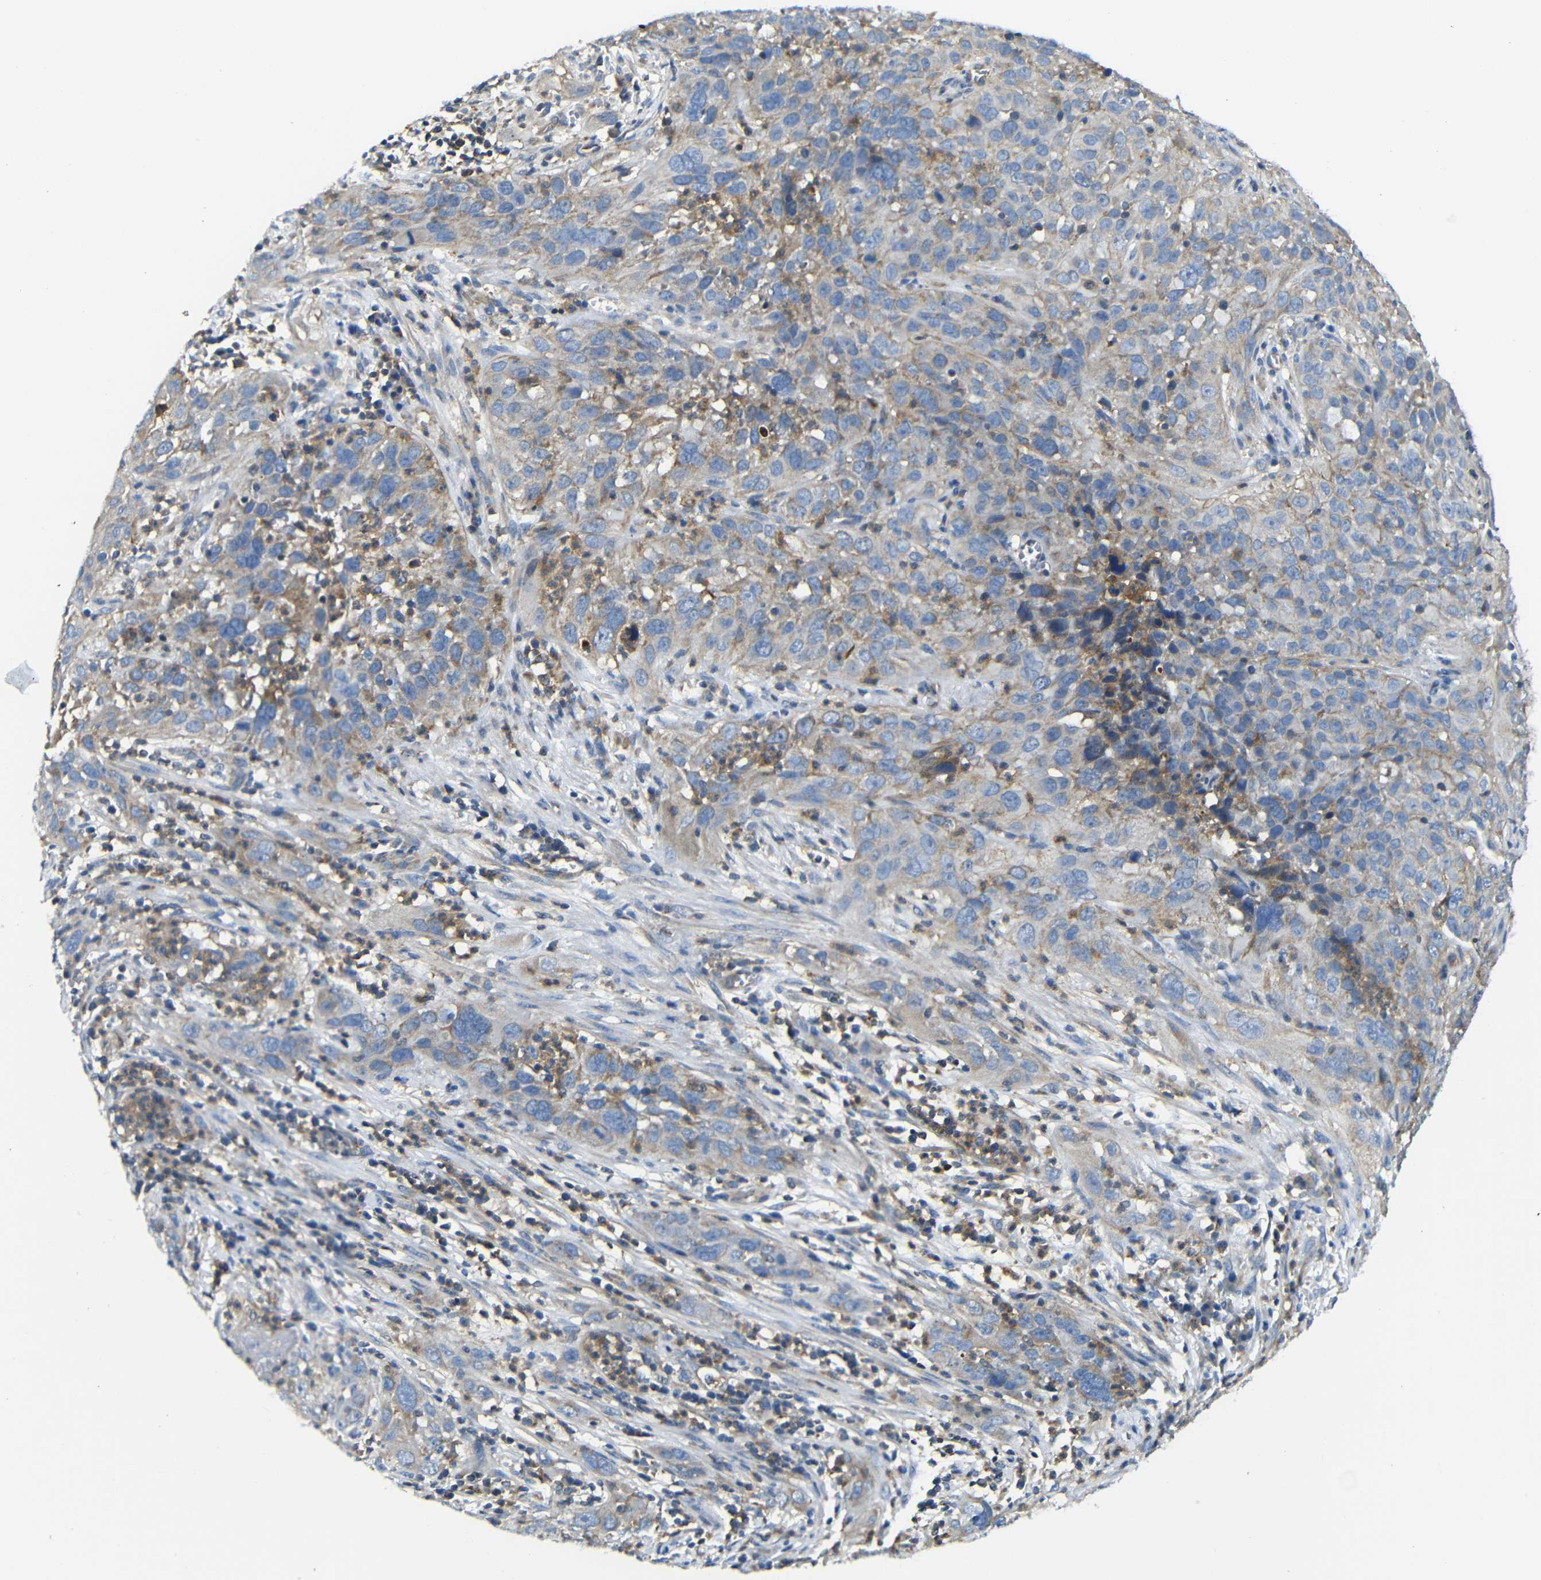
{"staining": {"intensity": "weak", "quantity": "25%-75%", "location": "cytoplasmic/membranous"}, "tissue": "cervical cancer", "cell_type": "Tumor cells", "image_type": "cancer", "snomed": [{"axis": "morphology", "description": "Squamous cell carcinoma, NOS"}, {"axis": "topography", "description": "Cervix"}], "caption": "IHC staining of cervical cancer (squamous cell carcinoma), which reveals low levels of weak cytoplasmic/membranous staining in approximately 25%-75% of tumor cells indicating weak cytoplasmic/membranous protein staining. The staining was performed using DAB (brown) for protein detection and nuclei were counterstained in hematoxylin (blue).", "gene": "PDCD1LG2", "patient": {"sex": "female", "age": 32}}